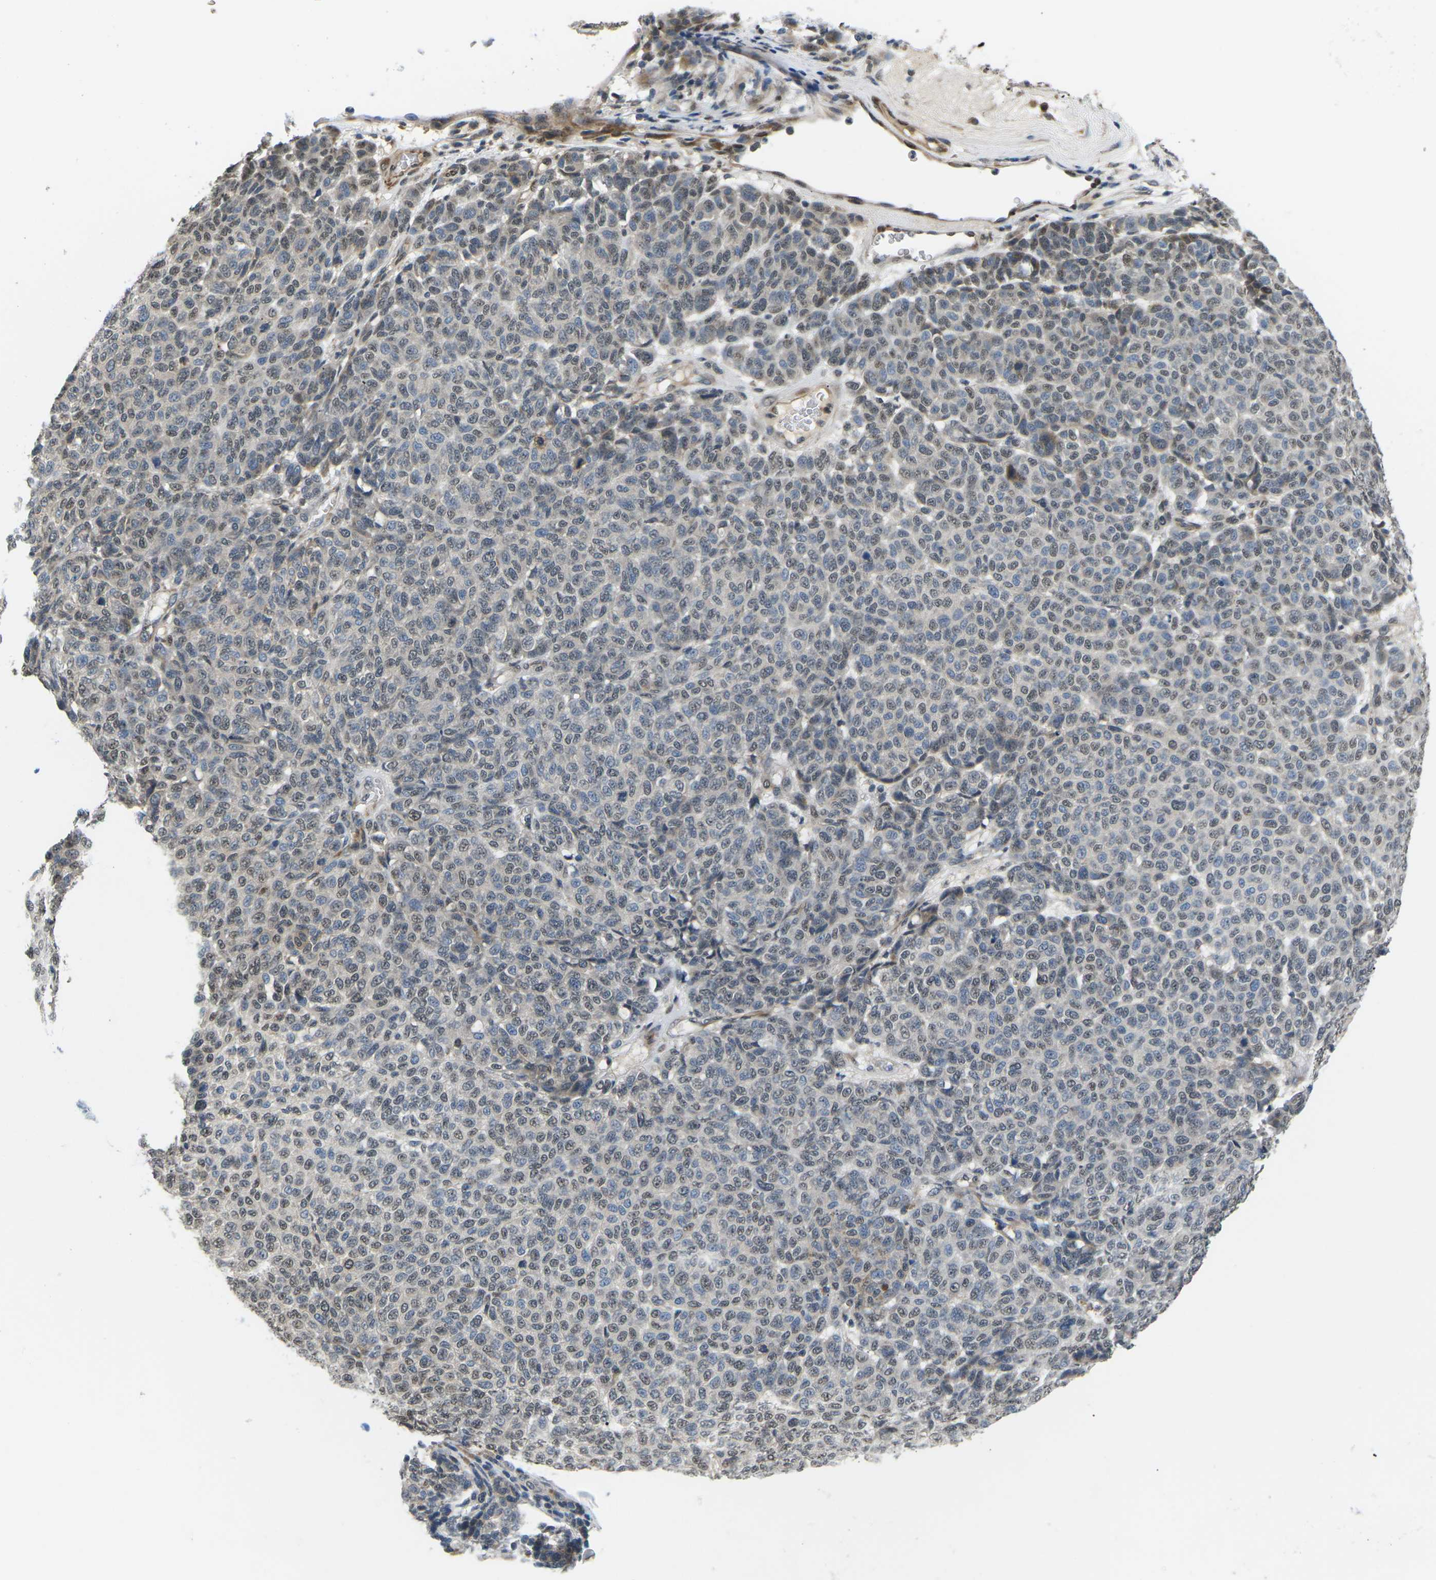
{"staining": {"intensity": "weak", "quantity": "25%-75%", "location": "nuclear"}, "tissue": "melanoma", "cell_type": "Tumor cells", "image_type": "cancer", "snomed": [{"axis": "morphology", "description": "Malignant melanoma, NOS"}, {"axis": "topography", "description": "Skin"}], "caption": "Melanoma stained with IHC displays weak nuclear expression in about 25%-75% of tumor cells.", "gene": "ERBB4", "patient": {"sex": "male", "age": 59}}